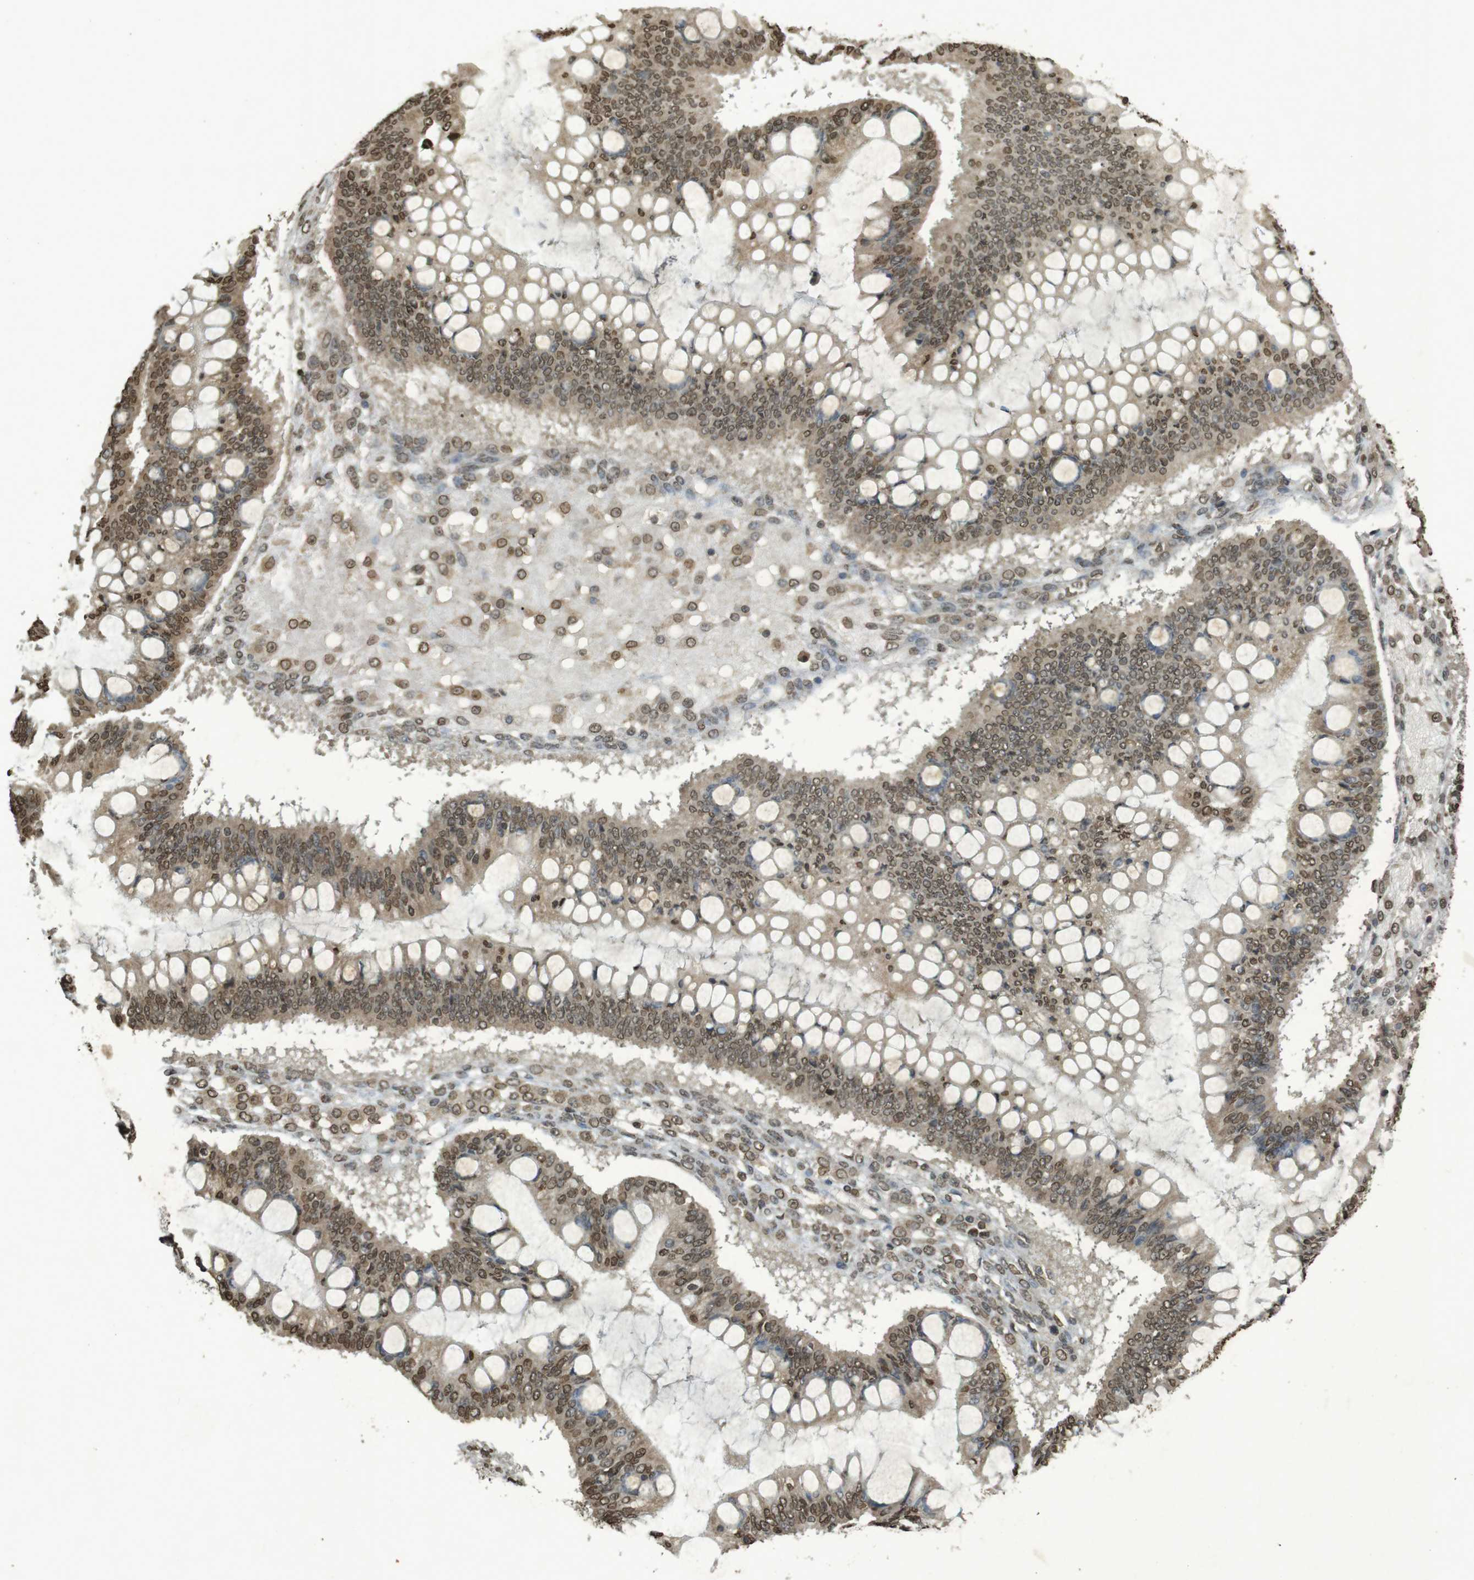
{"staining": {"intensity": "moderate", "quantity": ">75%", "location": "cytoplasmic/membranous,nuclear"}, "tissue": "ovarian cancer", "cell_type": "Tumor cells", "image_type": "cancer", "snomed": [{"axis": "morphology", "description": "Cystadenocarcinoma, mucinous, NOS"}, {"axis": "topography", "description": "Ovary"}], "caption": "Ovarian cancer (mucinous cystadenocarcinoma) stained for a protein (brown) demonstrates moderate cytoplasmic/membranous and nuclear positive expression in about >75% of tumor cells.", "gene": "ORC4", "patient": {"sex": "female", "age": 73}}